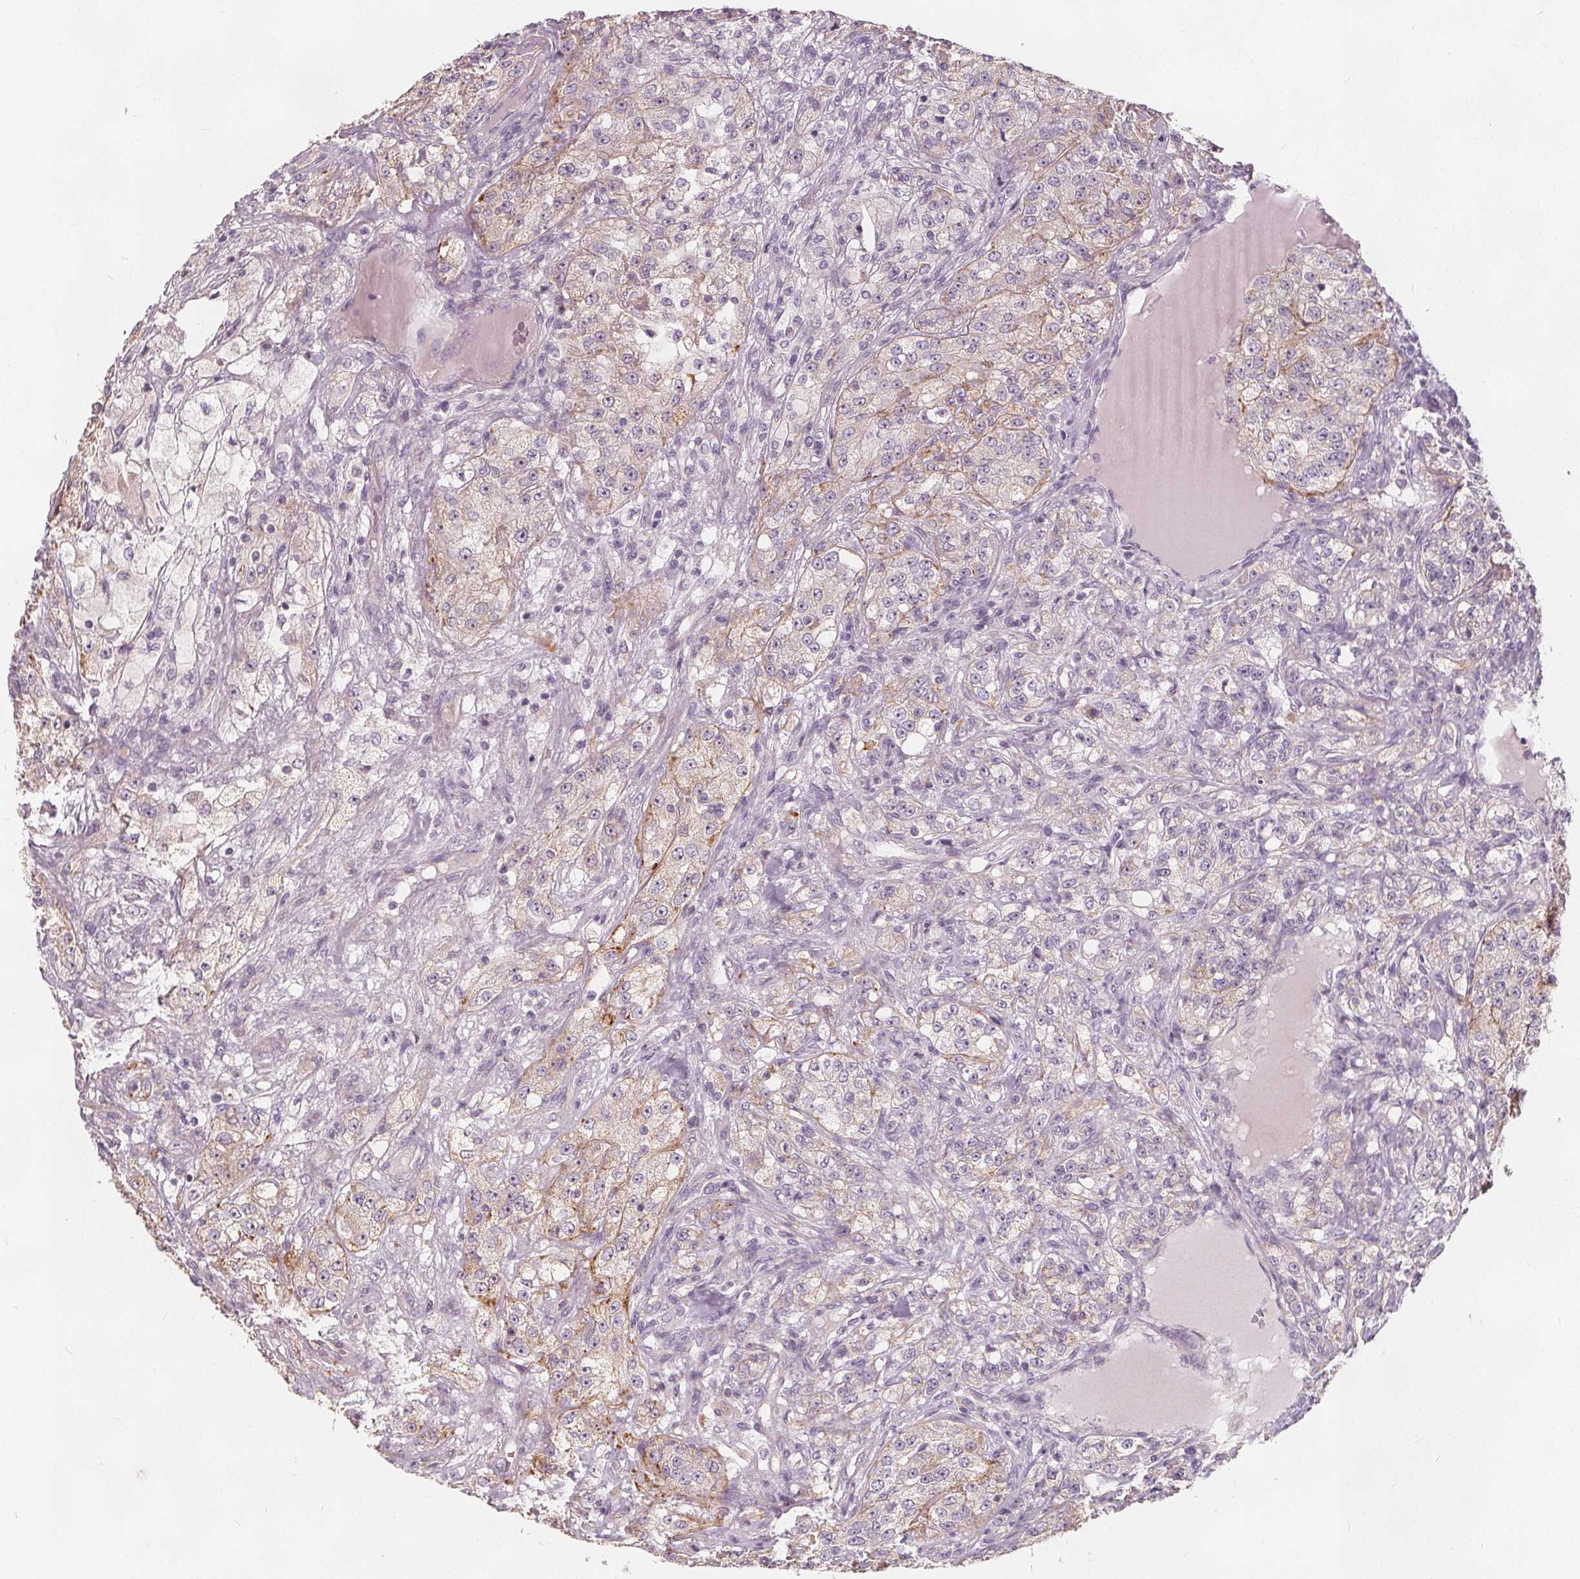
{"staining": {"intensity": "weak", "quantity": "25%-75%", "location": "cytoplasmic/membranous"}, "tissue": "renal cancer", "cell_type": "Tumor cells", "image_type": "cancer", "snomed": [{"axis": "morphology", "description": "Adenocarcinoma, NOS"}, {"axis": "topography", "description": "Kidney"}], "caption": "Protein expression analysis of renal cancer (adenocarcinoma) displays weak cytoplasmic/membranous expression in about 25%-75% of tumor cells.", "gene": "DRC3", "patient": {"sex": "female", "age": 63}}